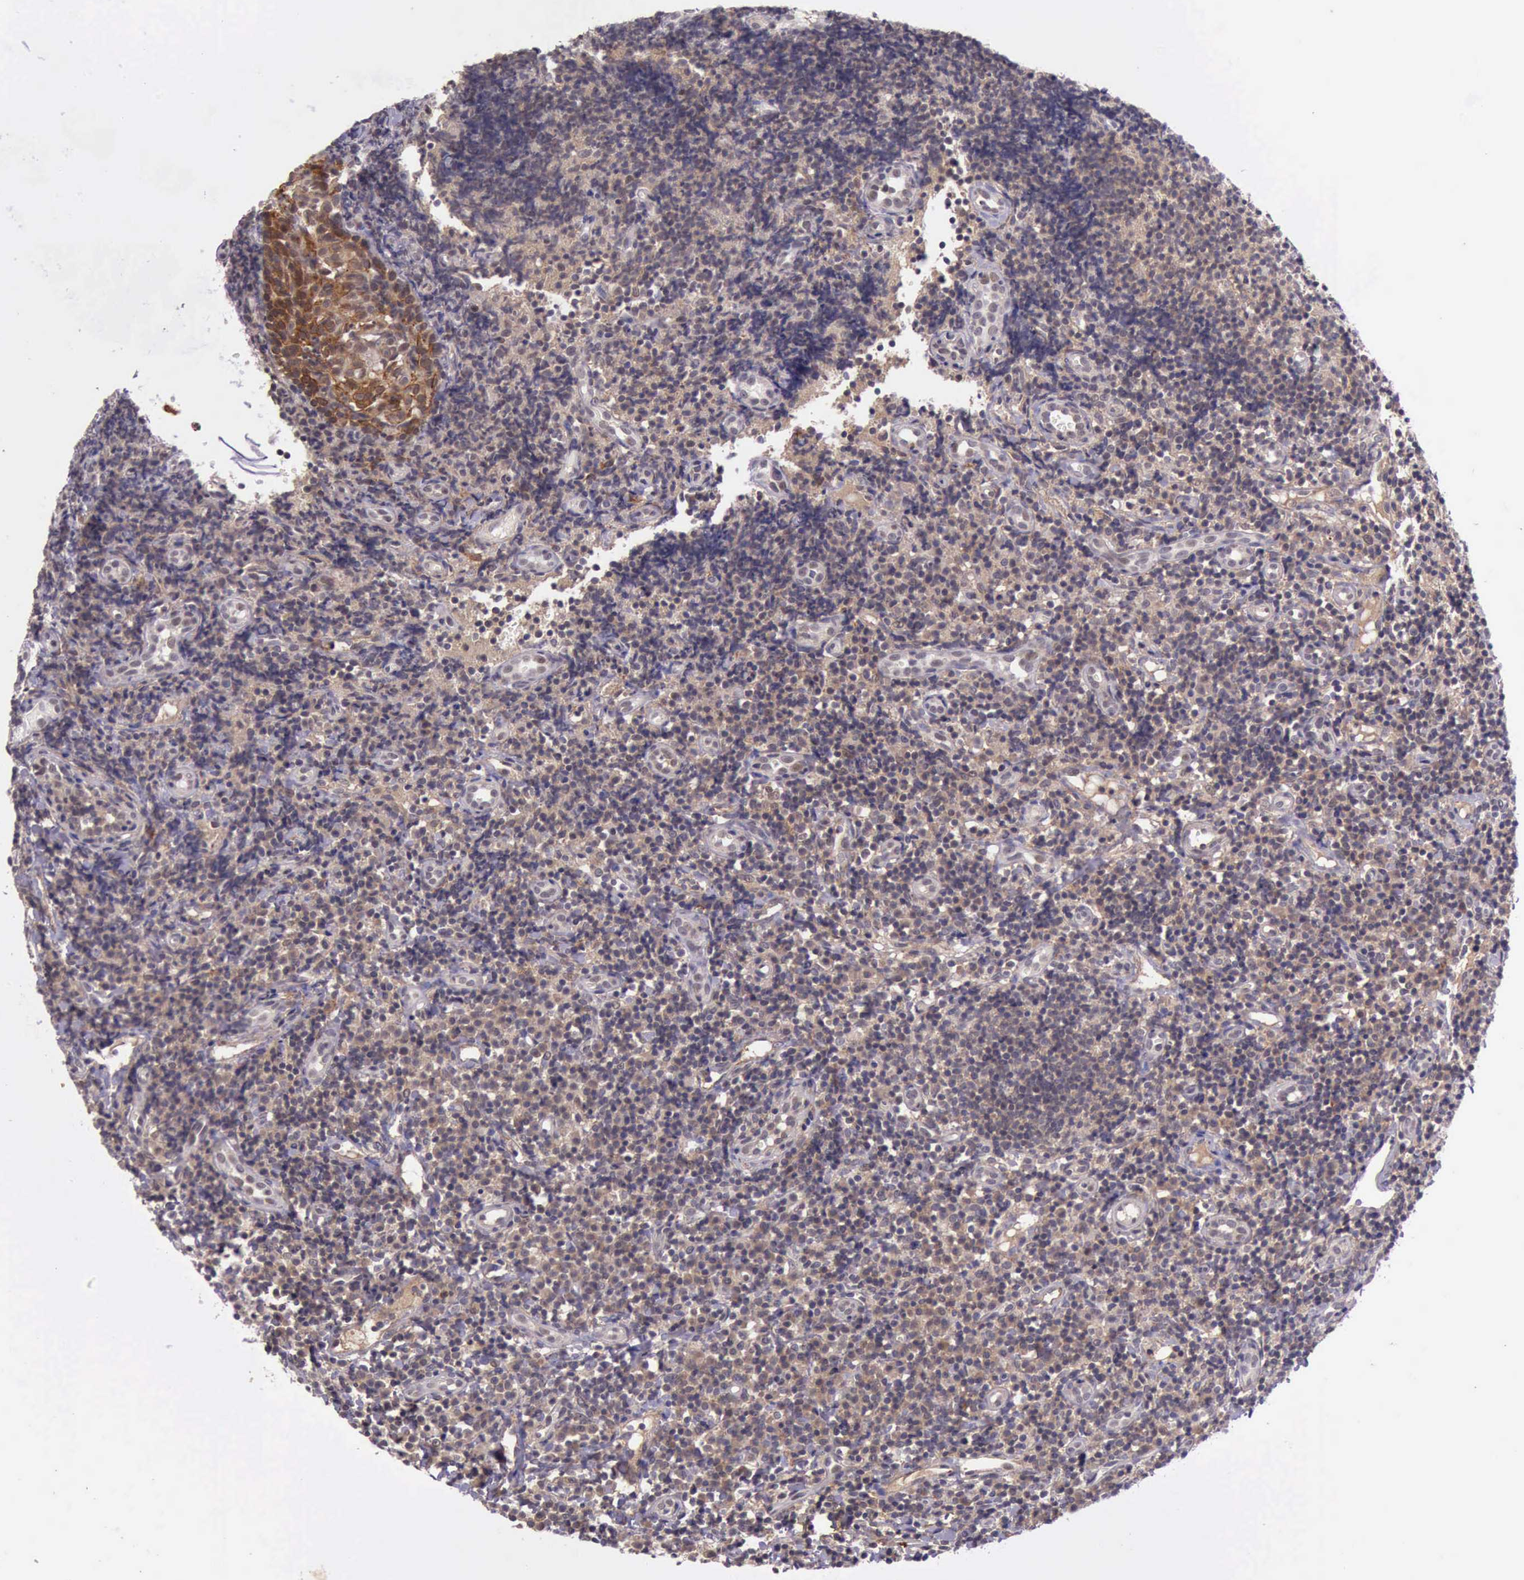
{"staining": {"intensity": "negative", "quantity": "none", "location": "none"}, "tissue": "tonsil", "cell_type": "Germinal center cells", "image_type": "normal", "snomed": [{"axis": "morphology", "description": "Normal tissue, NOS"}, {"axis": "topography", "description": "Tonsil"}], "caption": "IHC image of unremarkable tonsil stained for a protein (brown), which shows no expression in germinal center cells.", "gene": "PRICKLE3", "patient": {"sex": "female", "age": 58}}